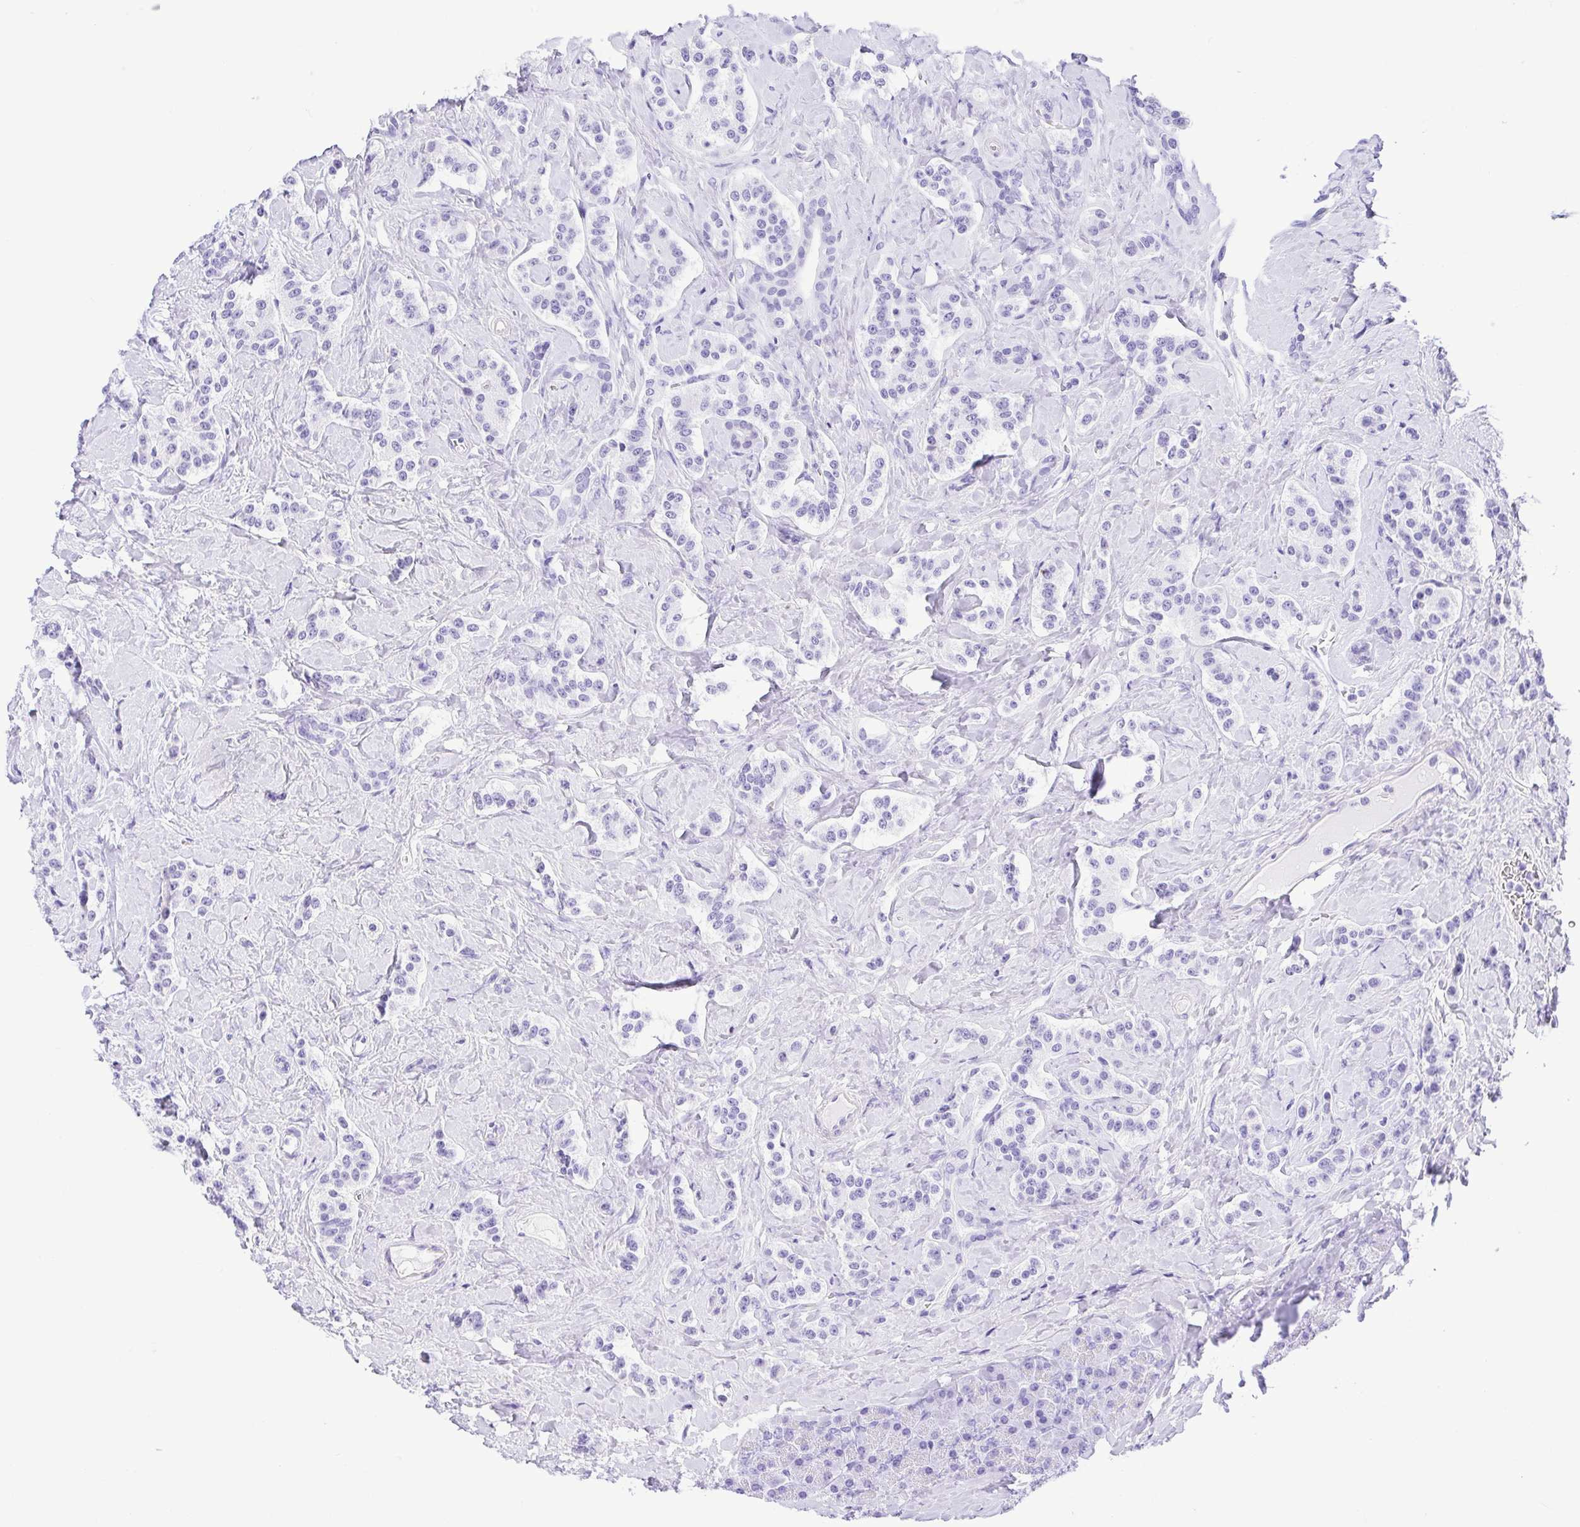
{"staining": {"intensity": "negative", "quantity": "none", "location": "none"}, "tissue": "carcinoid", "cell_type": "Tumor cells", "image_type": "cancer", "snomed": [{"axis": "morphology", "description": "Normal tissue, NOS"}, {"axis": "morphology", "description": "Carcinoid, malignant, NOS"}, {"axis": "topography", "description": "Pancreas"}], "caption": "Malignant carcinoid was stained to show a protein in brown. There is no significant staining in tumor cells. (Brightfield microscopy of DAB (3,3'-diaminobenzidine) IHC at high magnification).", "gene": "CDSN", "patient": {"sex": "male", "age": 36}}